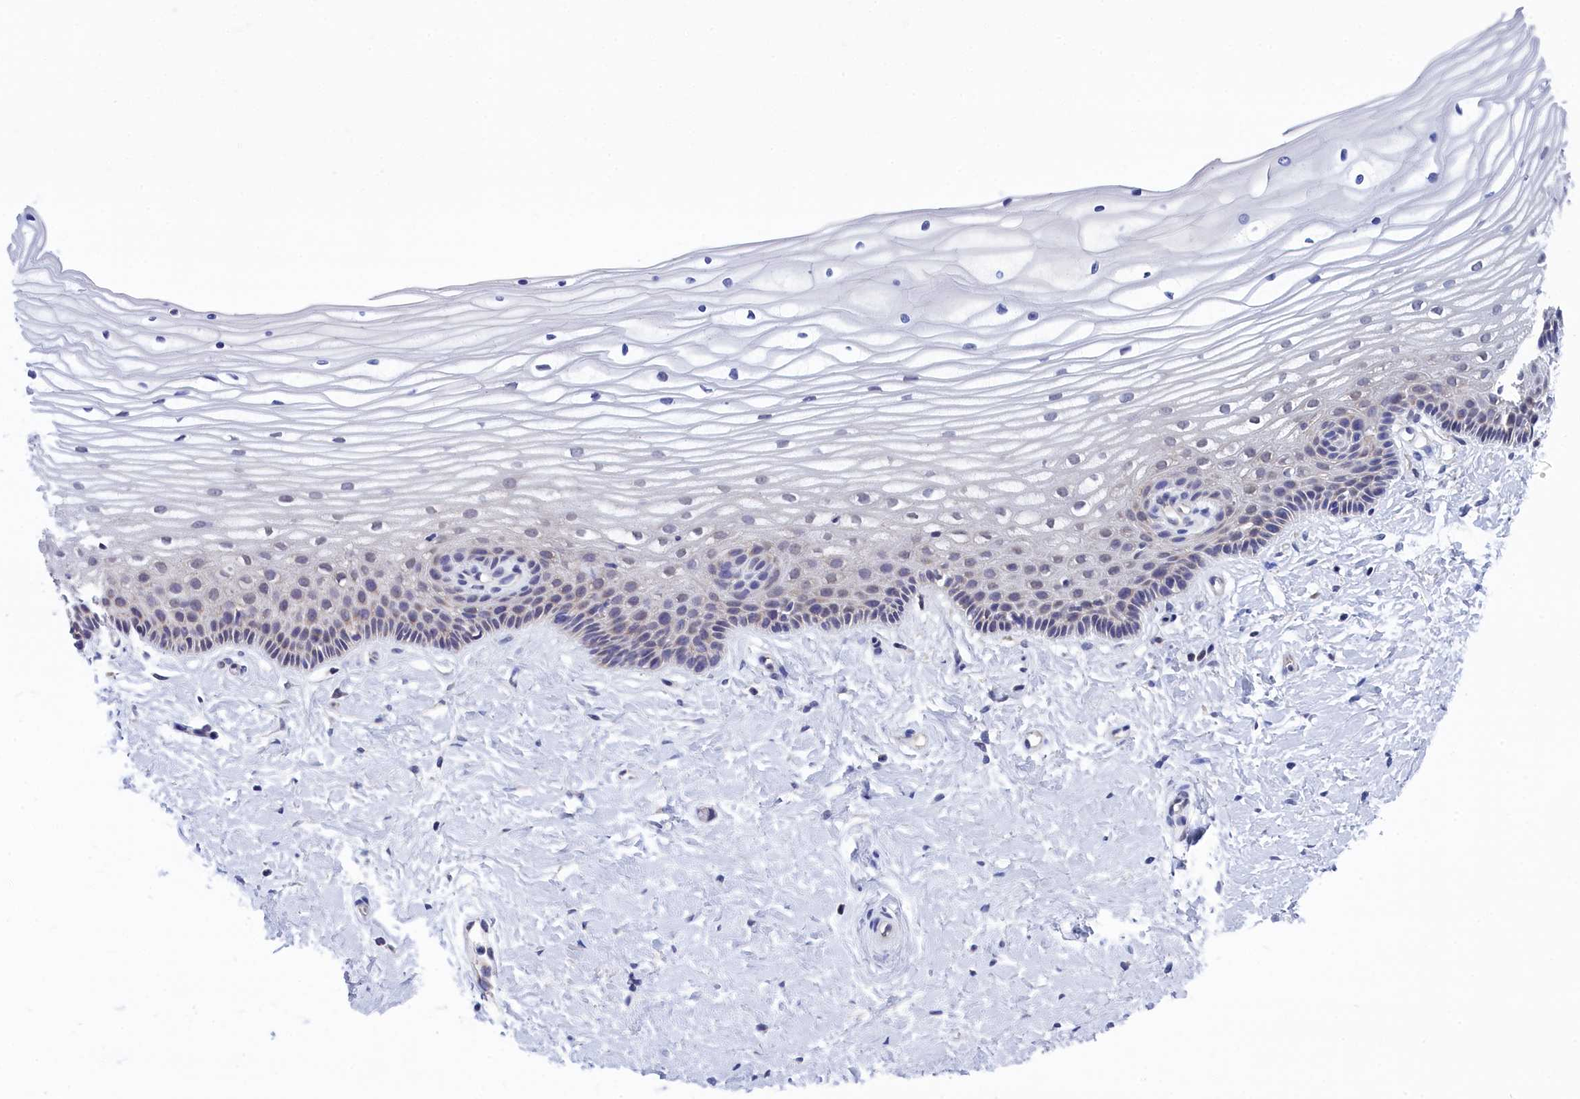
{"staining": {"intensity": "negative", "quantity": "none", "location": "none"}, "tissue": "vagina", "cell_type": "Squamous epithelial cells", "image_type": "normal", "snomed": [{"axis": "morphology", "description": "Normal tissue, NOS"}, {"axis": "topography", "description": "Vagina"}, {"axis": "topography", "description": "Cervix"}], "caption": "Immunohistochemistry (IHC) image of unremarkable vagina stained for a protein (brown), which exhibits no staining in squamous epithelial cells.", "gene": "PGP", "patient": {"sex": "female", "age": 40}}